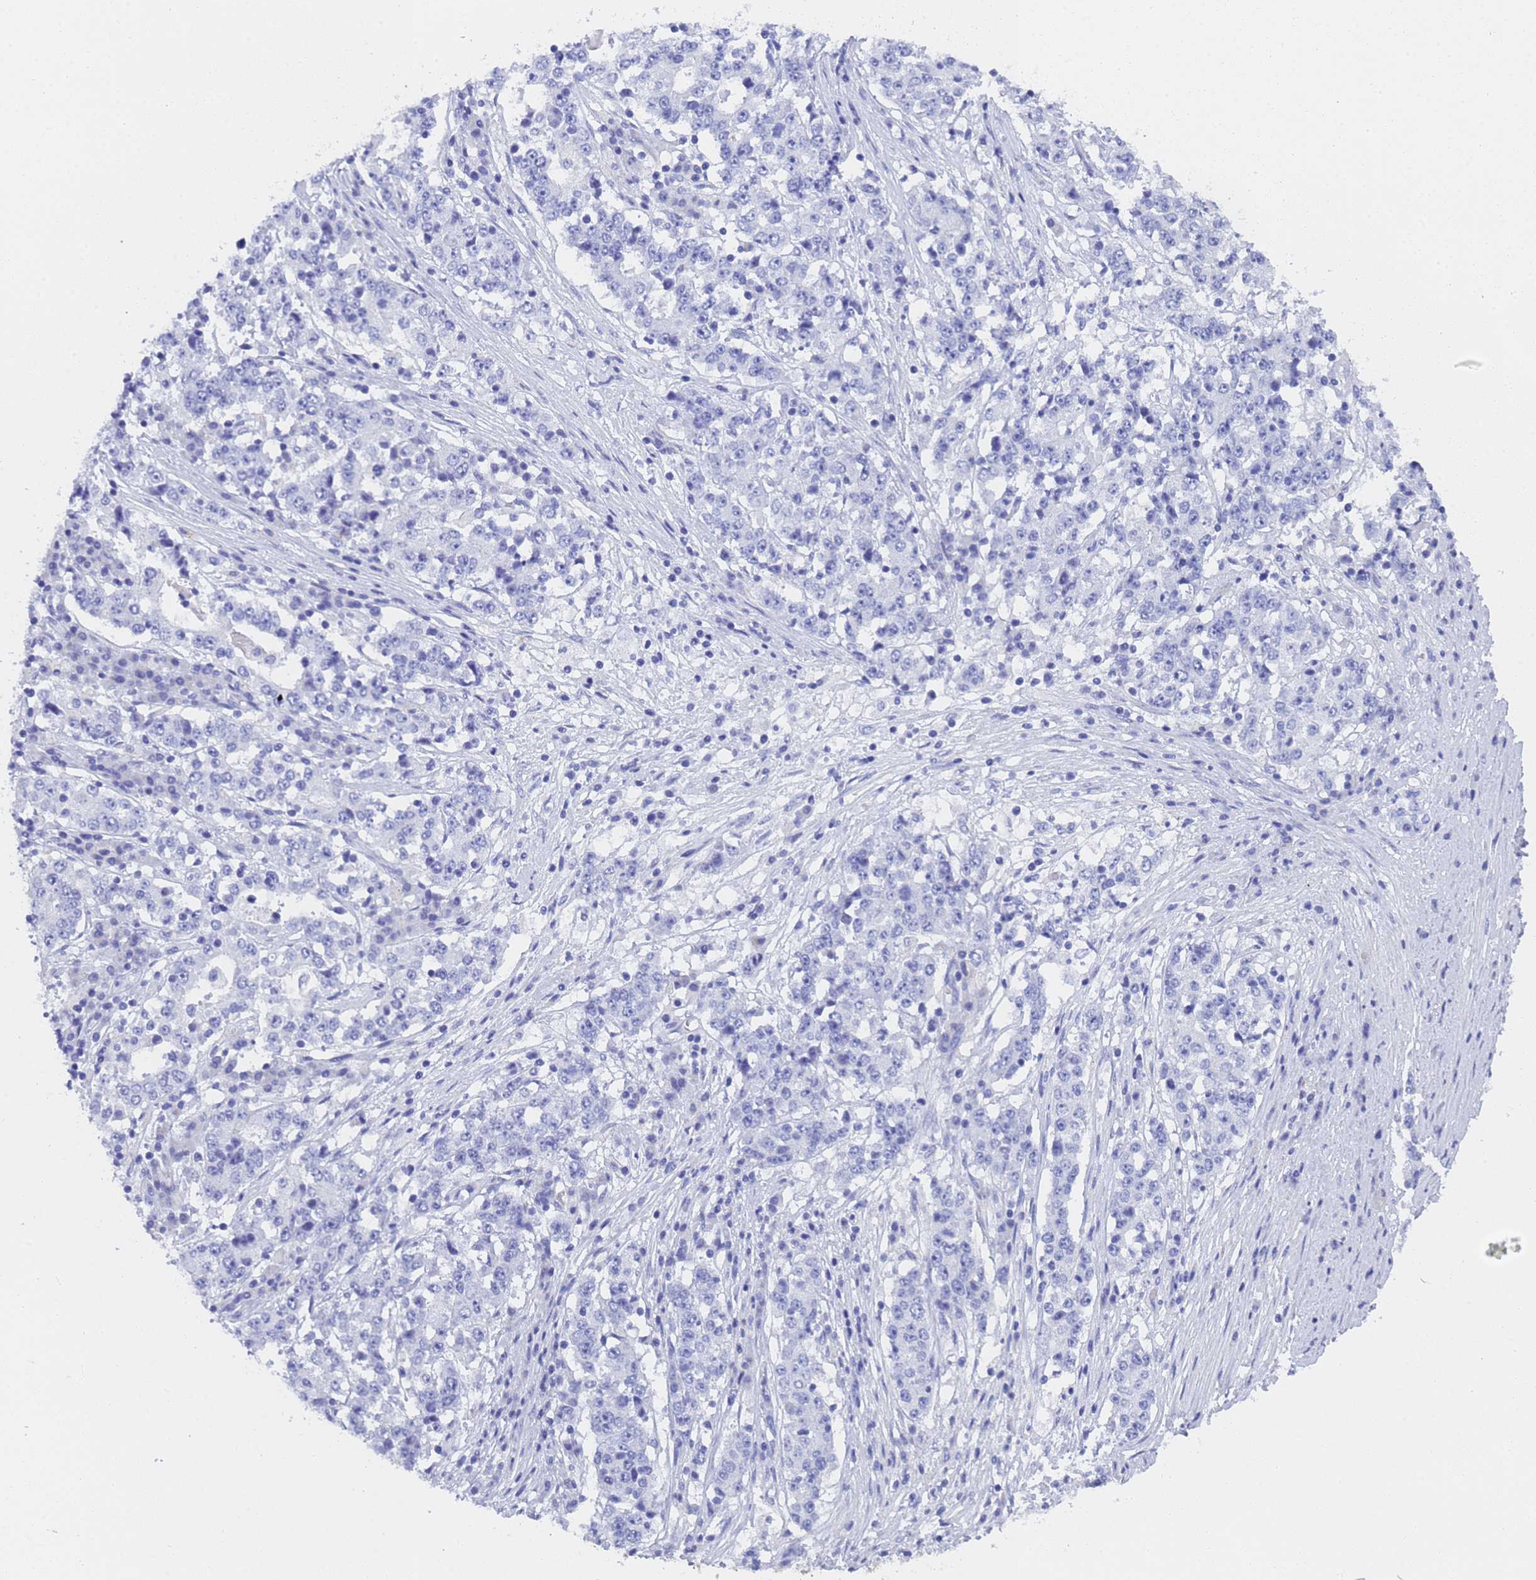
{"staining": {"intensity": "negative", "quantity": "none", "location": "none"}, "tissue": "stomach cancer", "cell_type": "Tumor cells", "image_type": "cancer", "snomed": [{"axis": "morphology", "description": "Adenocarcinoma, NOS"}, {"axis": "topography", "description": "Stomach"}], "caption": "Immunohistochemistry histopathology image of neoplastic tissue: adenocarcinoma (stomach) stained with DAB (3,3'-diaminobenzidine) demonstrates no significant protein positivity in tumor cells.", "gene": "STATH", "patient": {"sex": "male", "age": 59}}